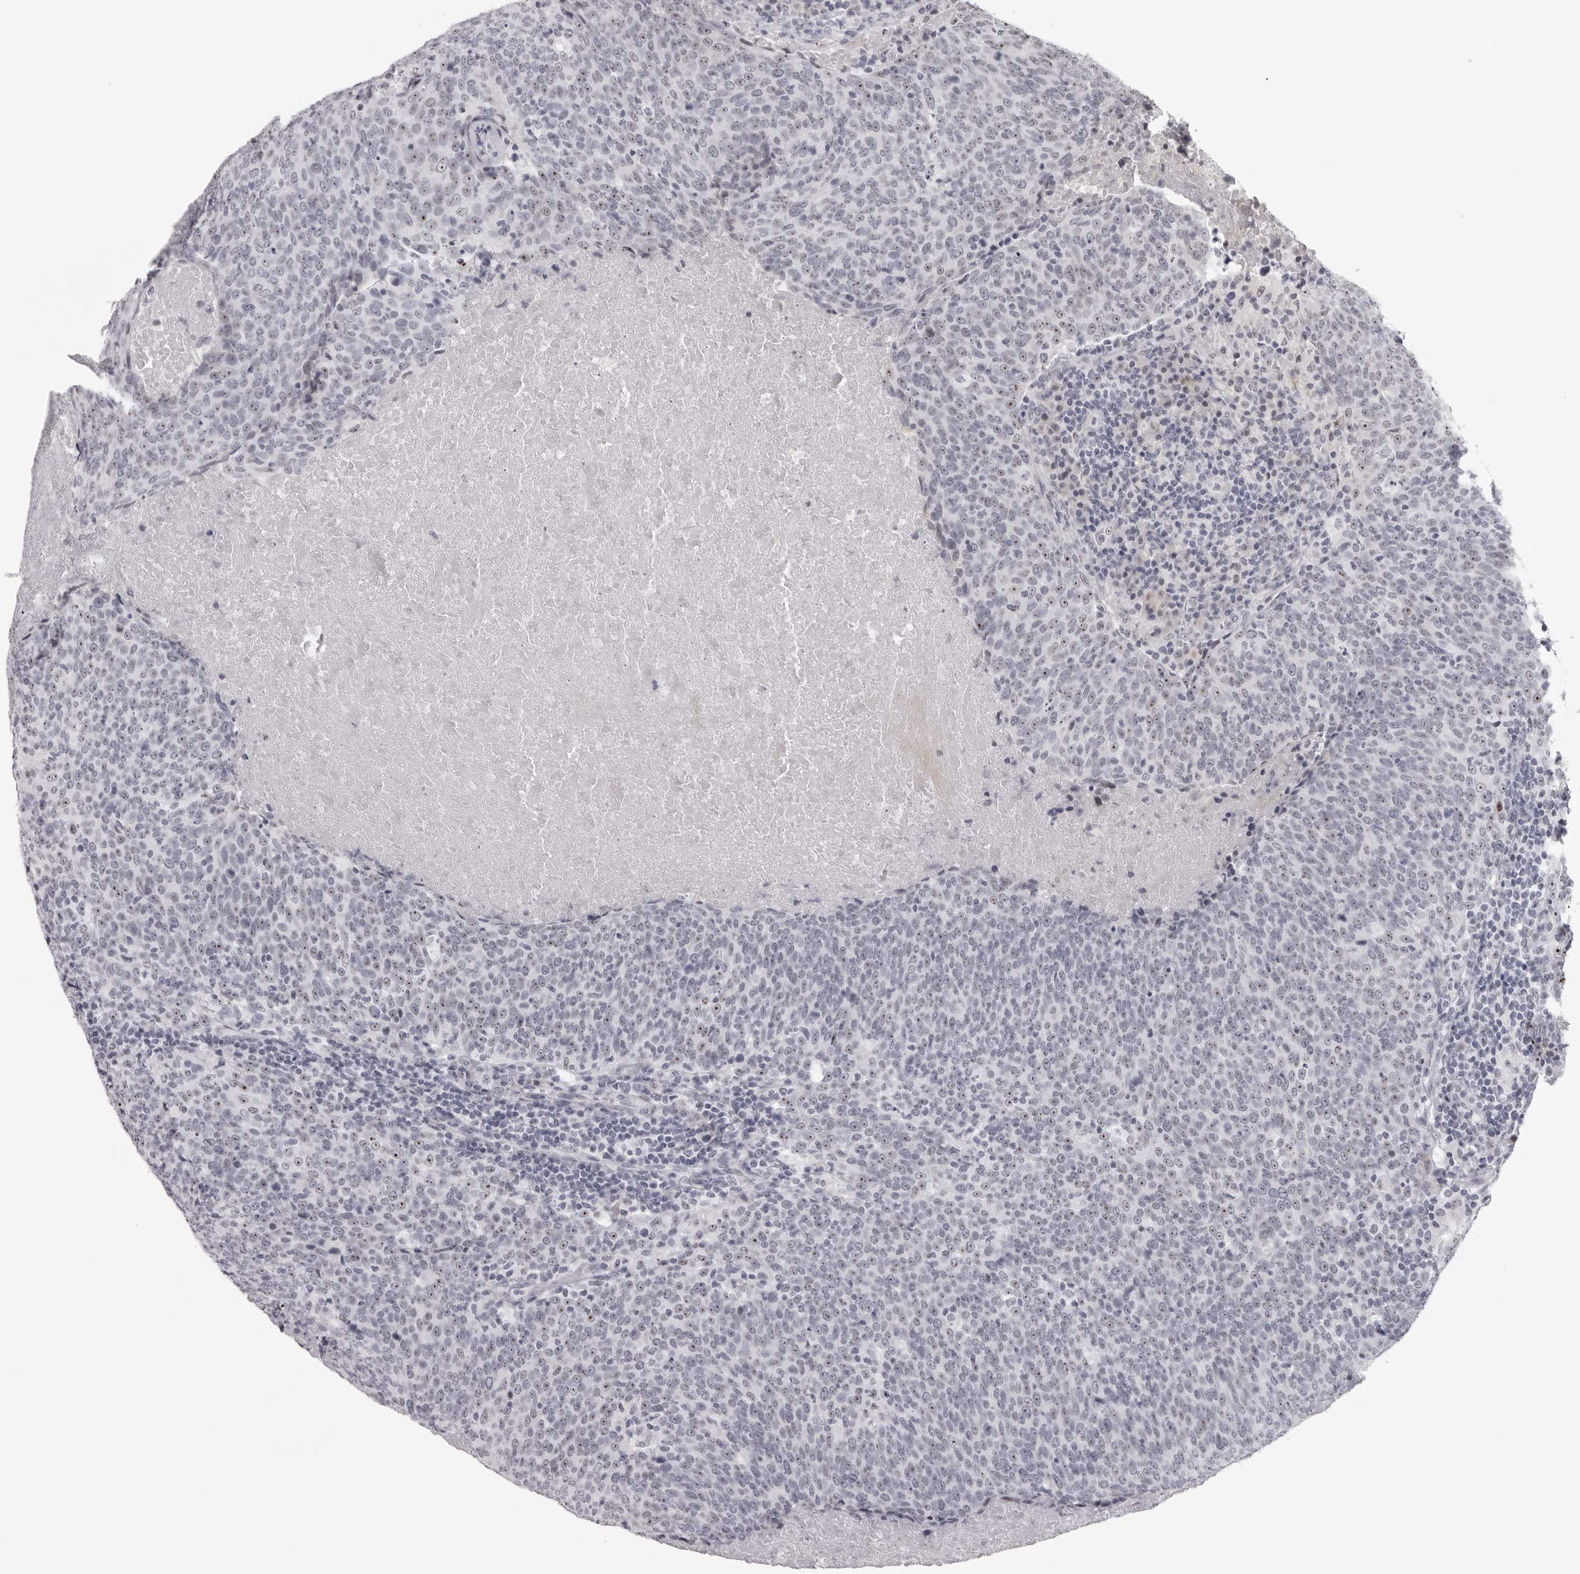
{"staining": {"intensity": "strong", "quantity": "25%-75%", "location": "nuclear"}, "tissue": "head and neck cancer", "cell_type": "Tumor cells", "image_type": "cancer", "snomed": [{"axis": "morphology", "description": "Squamous cell carcinoma, NOS"}, {"axis": "morphology", "description": "Squamous cell carcinoma, metastatic, NOS"}, {"axis": "topography", "description": "Lymph node"}, {"axis": "topography", "description": "Head-Neck"}], "caption": "High-magnification brightfield microscopy of squamous cell carcinoma (head and neck) stained with DAB (3,3'-diaminobenzidine) (brown) and counterstained with hematoxylin (blue). tumor cells exhibit strong nuclear positivity is identified in about25%-75% of cells.", "gene": "HELZ", "patient": {"sex": "male", "age": 62}}